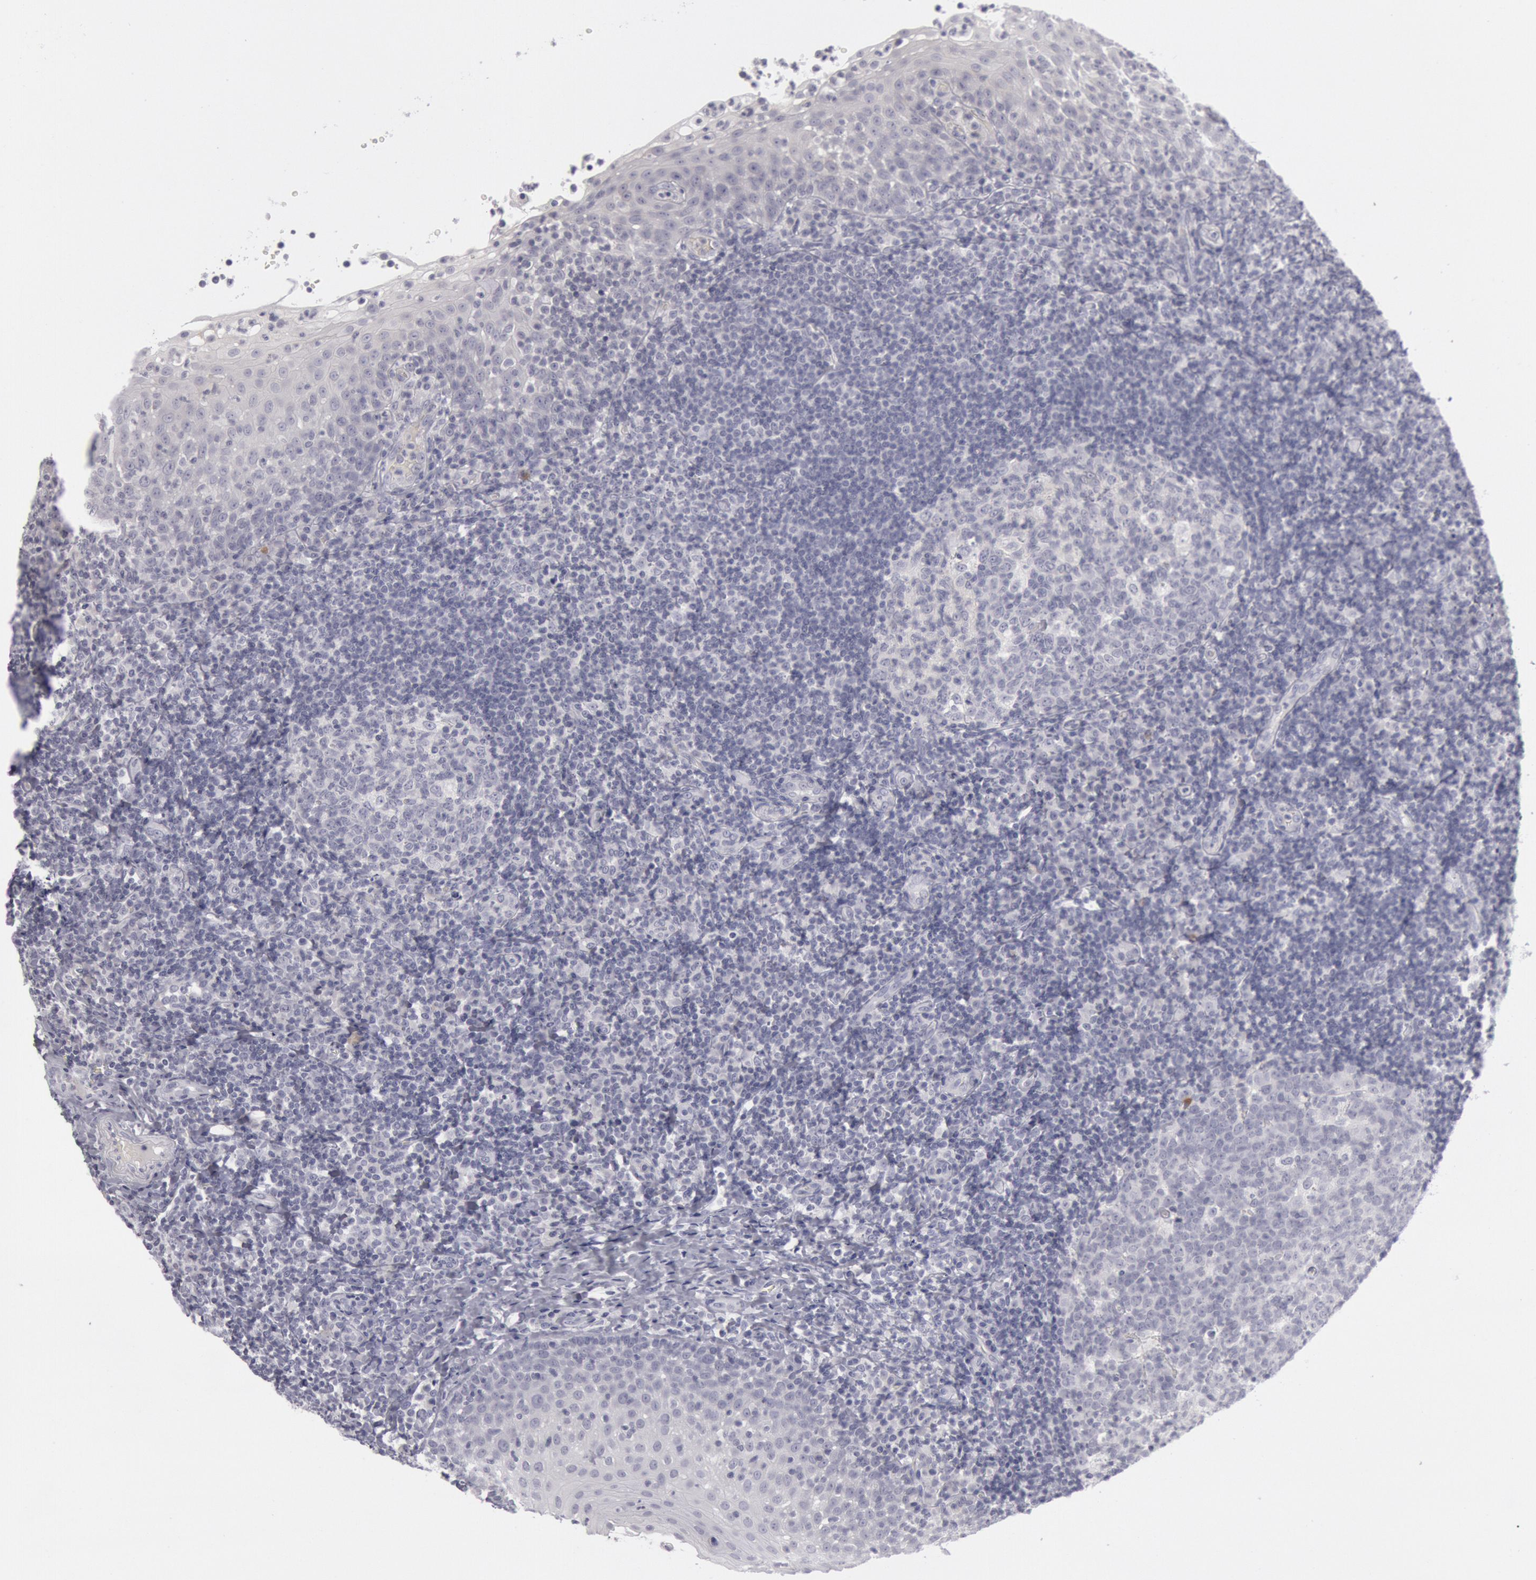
{"staining": {"intensity": "negative", "quantity": "none", "location": "none"}, "tissue": "tonsil", "cell_type": "Germinal center cells", "image_type": "normal", "snomed": [{"axis": "morphology", "description": "Normal tissue, NOS"}, {"axis": "topography", "description": "Tonsil"}], "caption": "DAB immunohistochemical staining of benign human tonsil shows no significant staining in germinal center cells. (DAB (3,3'-diaminobenzidine) IHC with hematoxylin counter stain).", "gene": "KRT16", "patient": {"sex": "female", "age": 40}}